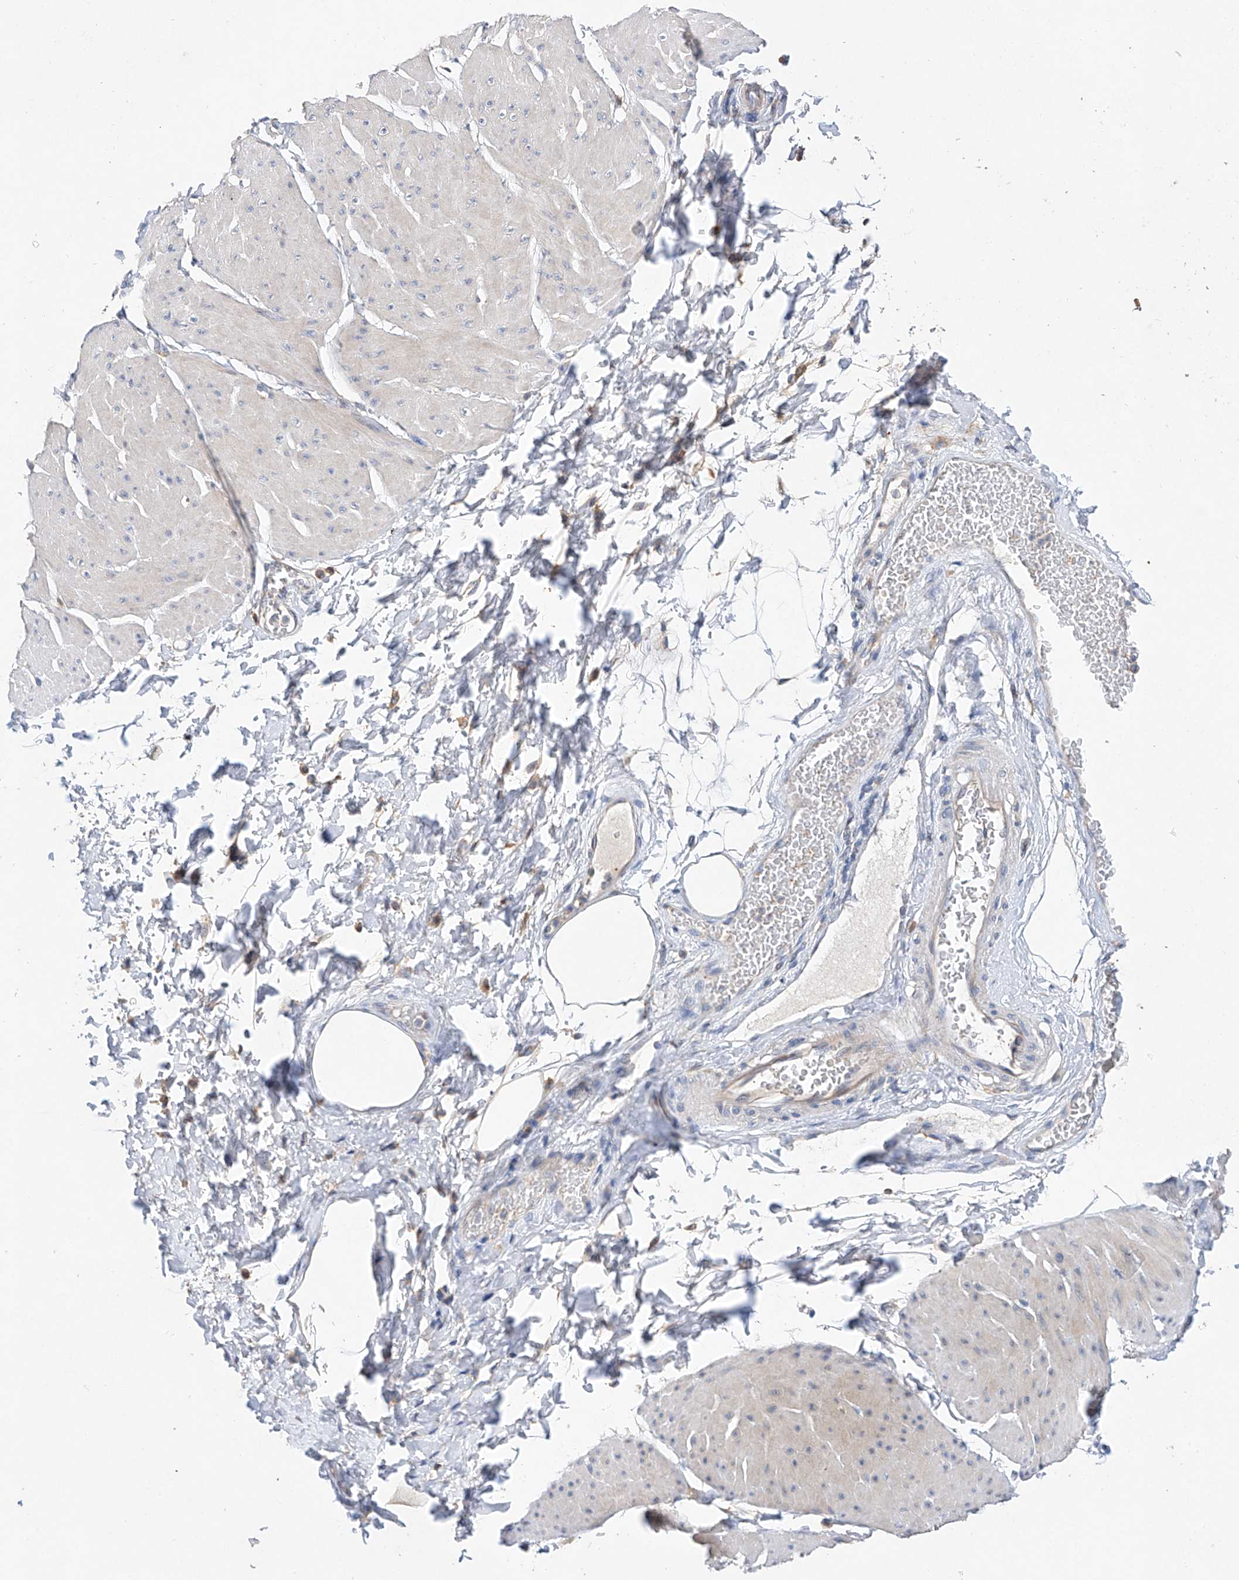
{"staining": {"intensity": "negative", "quantity": "none", "location": "none"}, "tissue": "smooth muscle", "cell_type": "Smooth muscle cells", "image_type": "normal", "snomed": [{"axis": "morphology", "description": "Urothelial carcinoma, High grade"}, {"axis": "topography", "description": "Urinary bladder"}], "caption": "Immunohistochemistry photomicrograph of normal smooth muscle: smooth muscle stained with DAB displays no significant protein expression in smooth muscle cells.", "gene": "AMD1", "patient": {"sex": "male", "age": 46}}